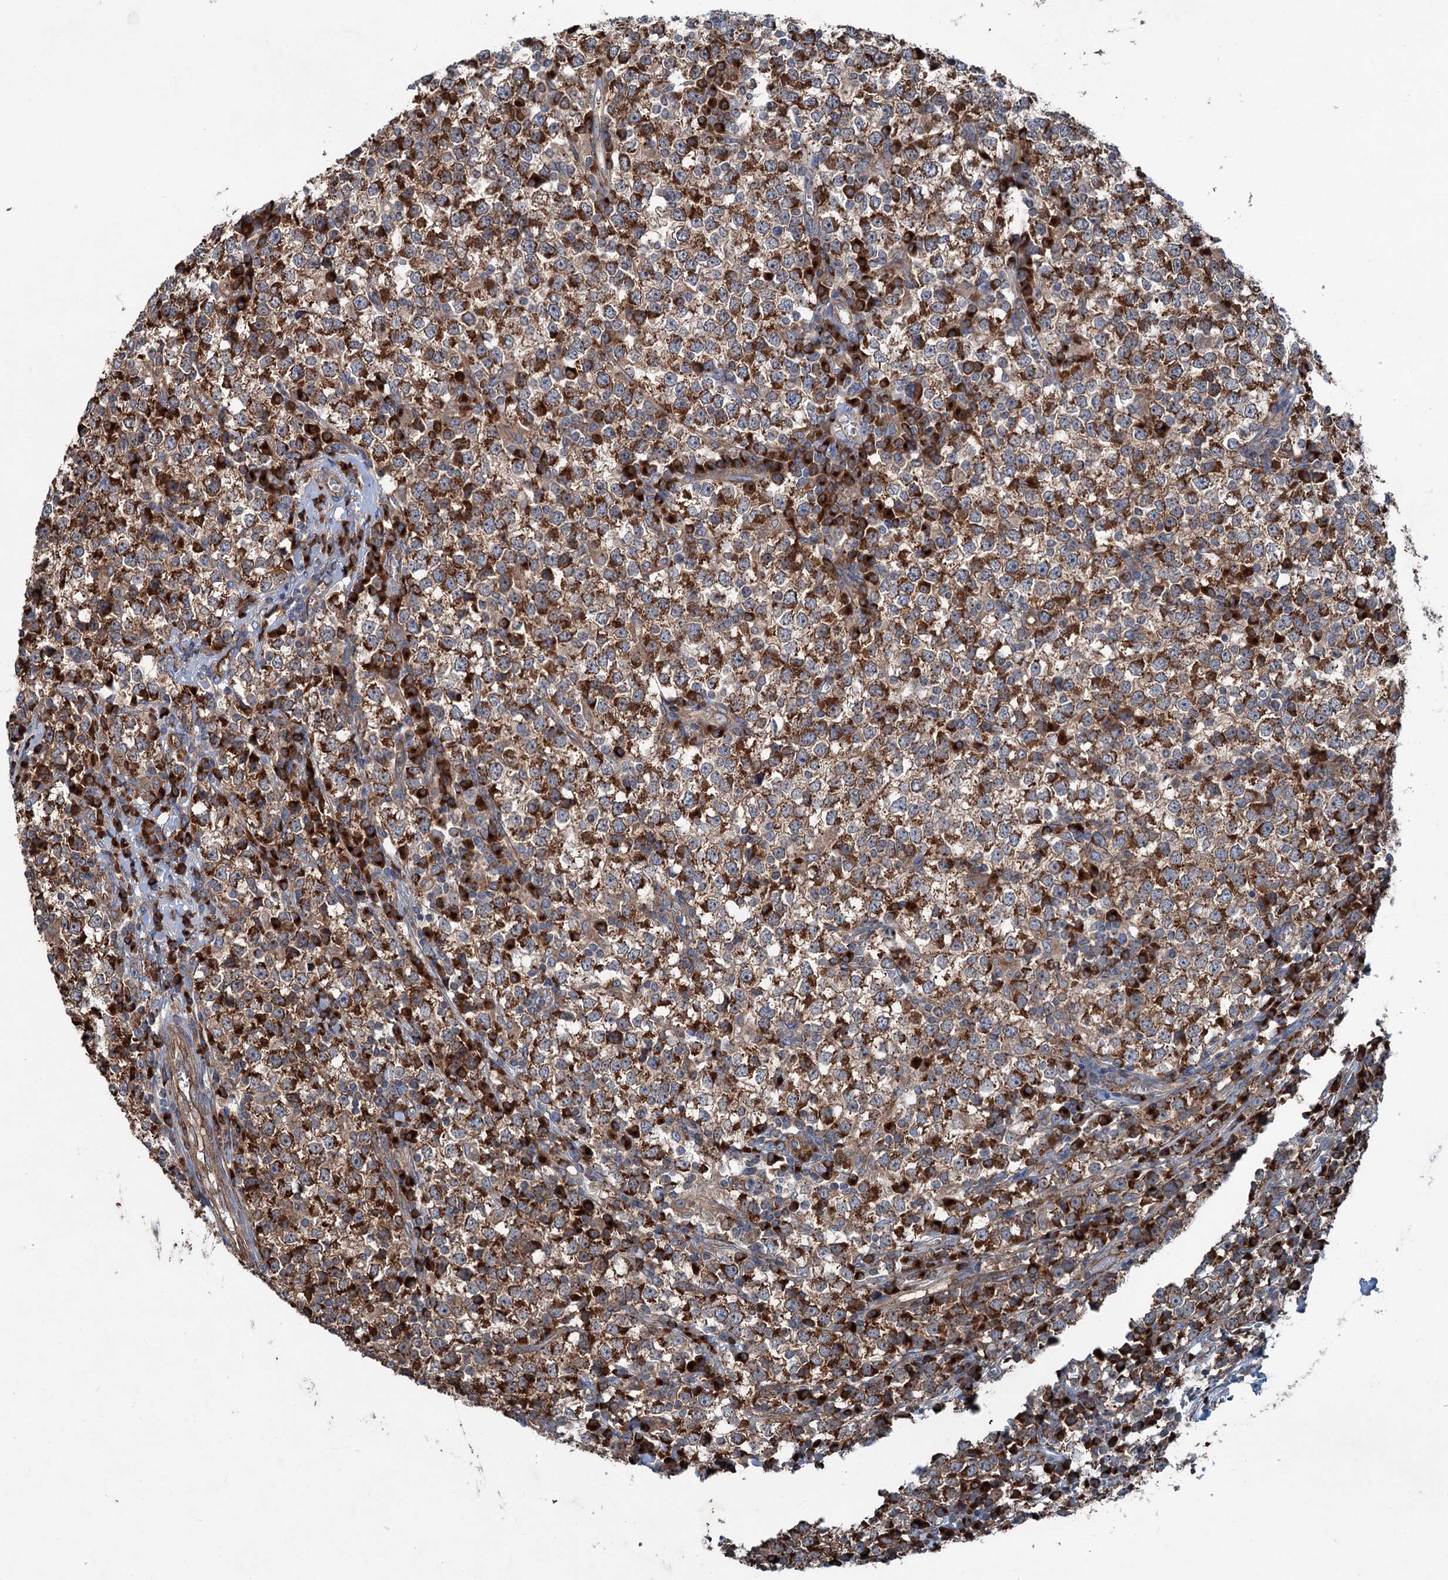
{"staining": {"intensity": "strong", "quantity": ">75%", "location": "cytoplasmic/membranous"}, "tissue": "testis cancer", "cell_type": "Tumor cells", "image_type": "cancer", "snomed": [{"axis": "morphology", "description": "Seminoma, NOS"}, {"axis": "topography", "description": "Testis"}], "caption": "Immunohistochemical staining of human testis seminoma exhibits high levels of strong cytoplasmic/membranous protein expression in approximately >75% of tumor cells.", "gene": "CALCOCO1", "patient": {"sex": "male", "age": 65}}